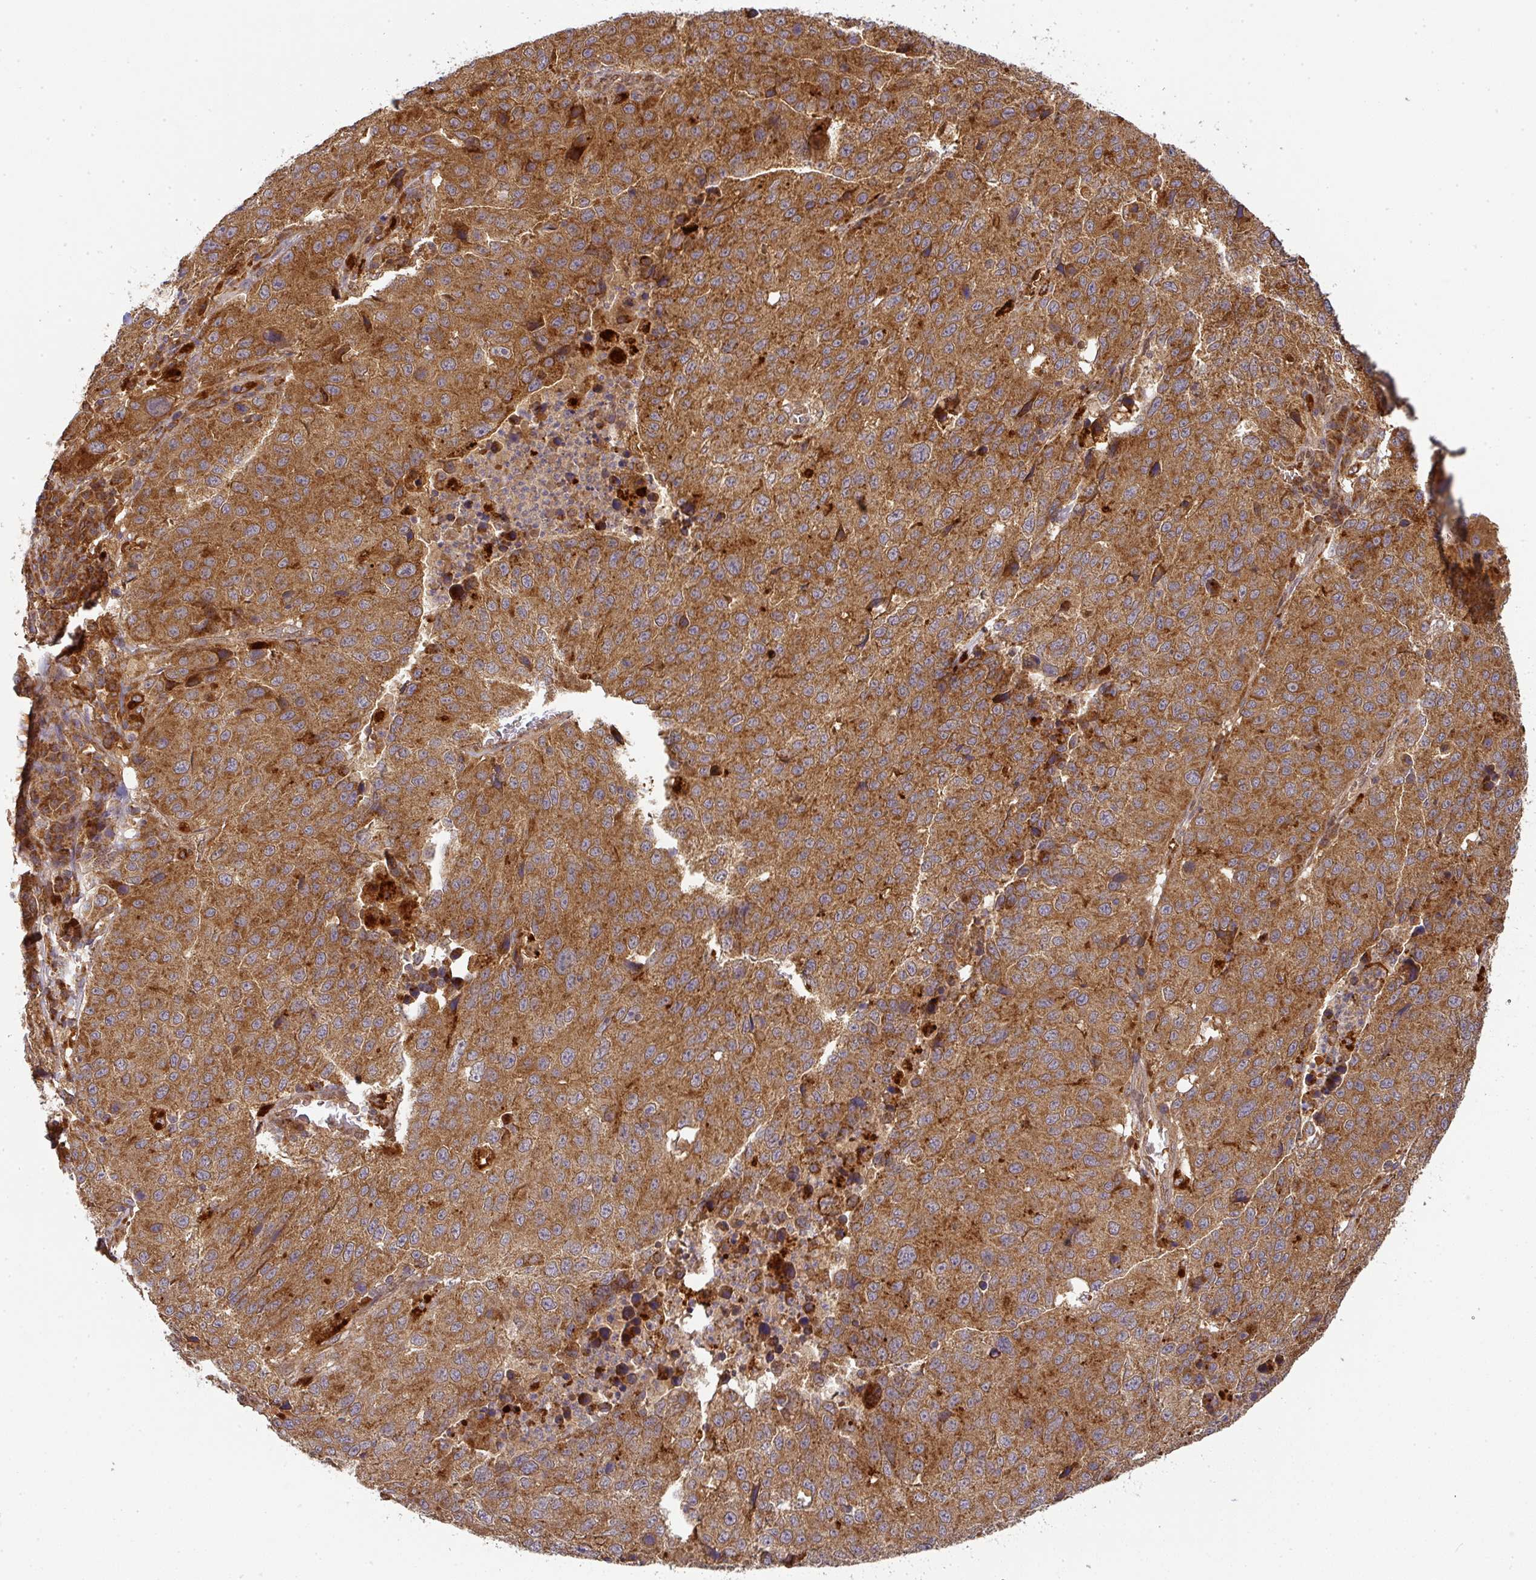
{"staining": {"intensity": "strong", "quantity": ">75%", "location": "cytoplasmic/membranous"}, "tissue": "stomach cancer", "cell_type": "Tumor cells", "image_type": "cancer", "snomed": [{"axis": "morphology", "description": "Adenocarcinoma, NOS"}, {"axis": "topography", "description": "Stomach"}], "caption": "This image shows IHC staining of stomach cancer (adenocarcinoma), with high strong cytoplasmic/membranous expression in approximately >75% of tumor cells.", "gene": "MALSU1", "patient": {"sex": "male", "age": 71}}